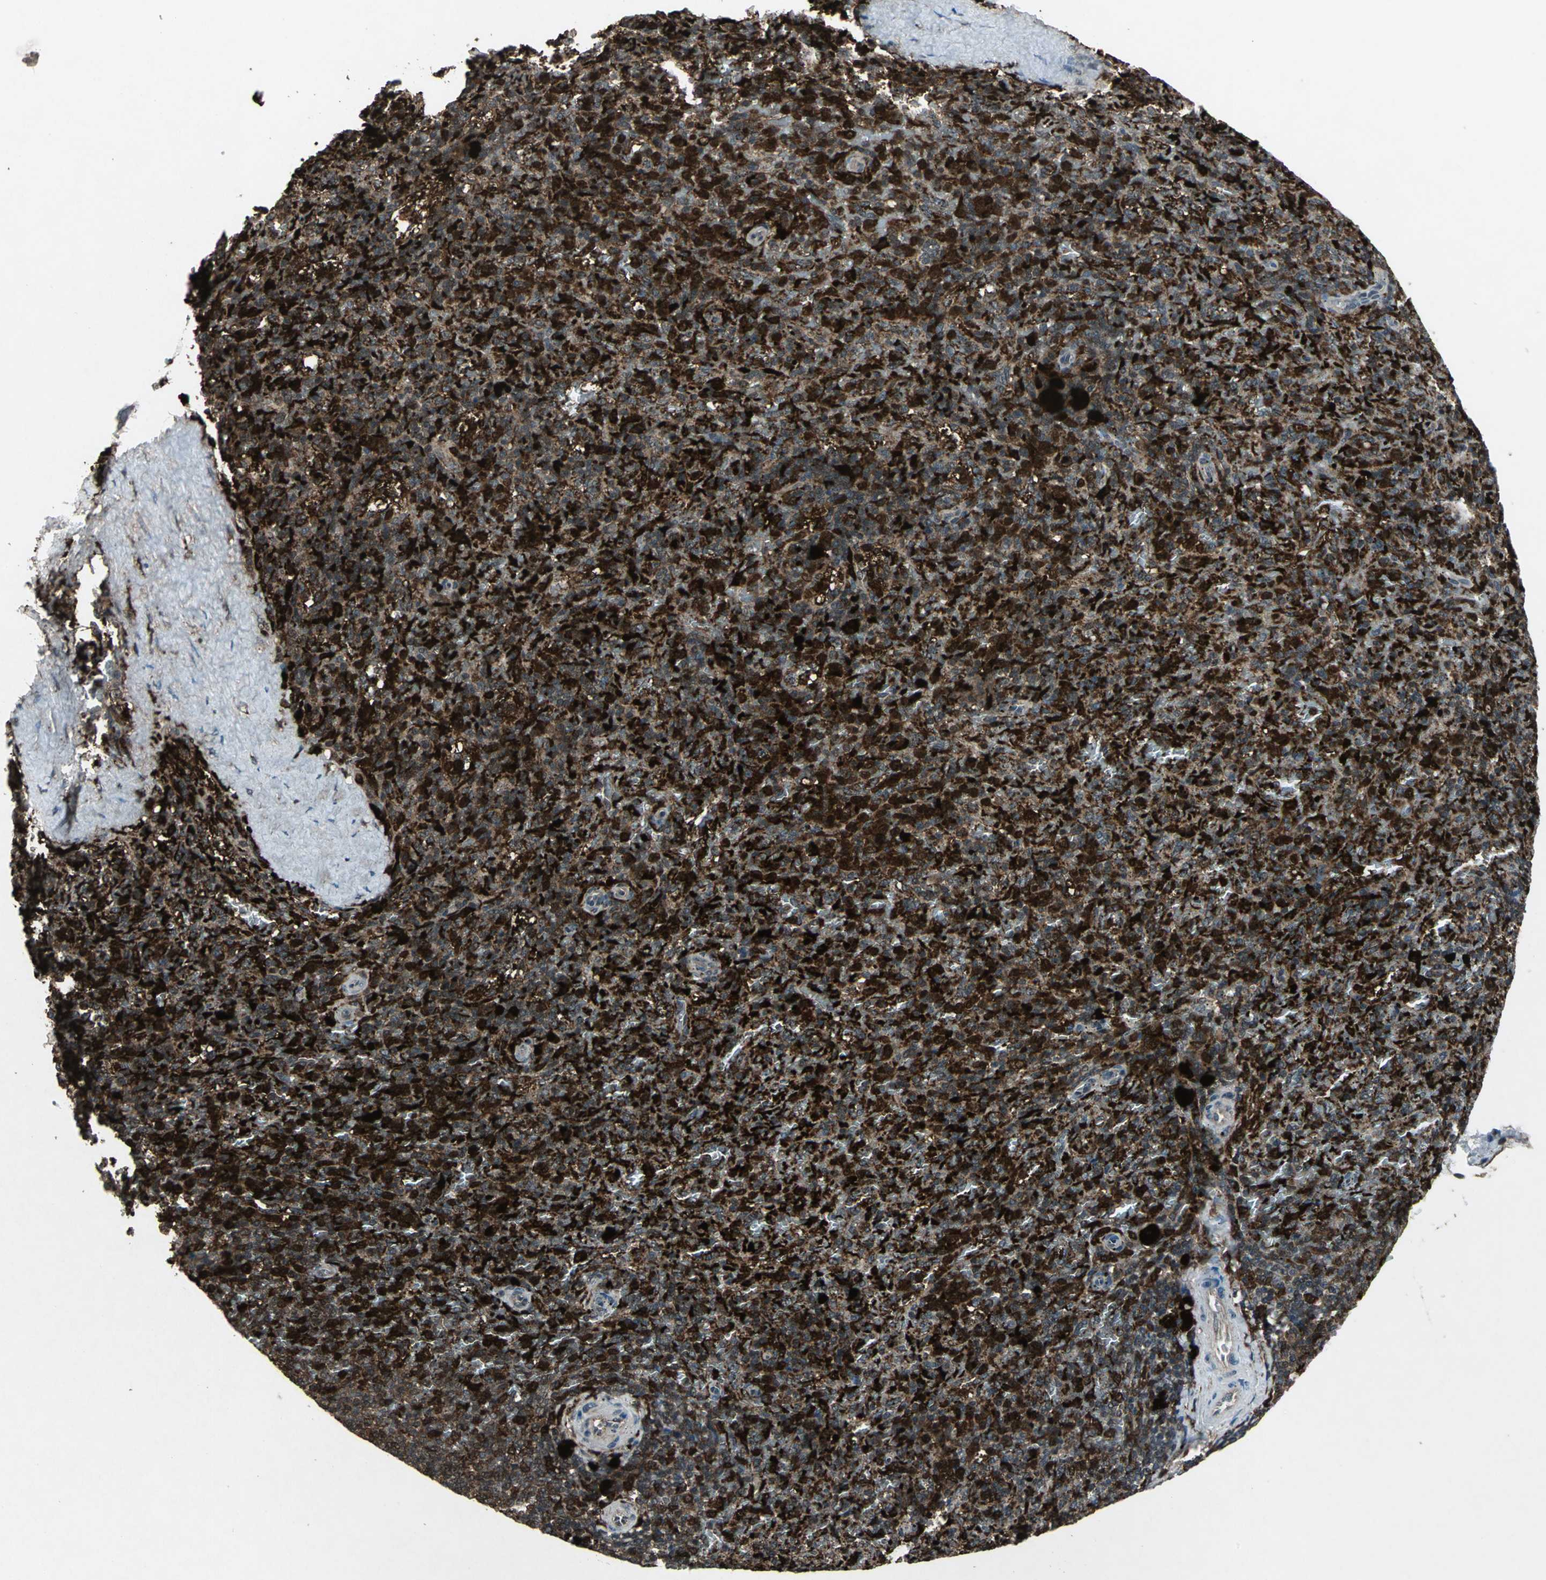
{"staining": {"intensity": "strong", "quantity": ">75%", "location": "cytoplasmic/membranous,nuclear"}, "tissue": "spleen", "cell_type": "Cells in red pulp", "image_type": "normal", "snomed": [{"axis": "morphology", "description": "Normal tissue, NOS"}, {"axis": "topography", "description": "Spleen"}], "caption": "This histopathology image demonstrates immunohistochemistry (IHC) staining of unremarkable human spleen, with high strong cytoplasmic/membranous,nuclear positivity in about >75% of cells in red pulp.", "gene": "PYCARD", "patient": {"sex": "female", "age": 43}}